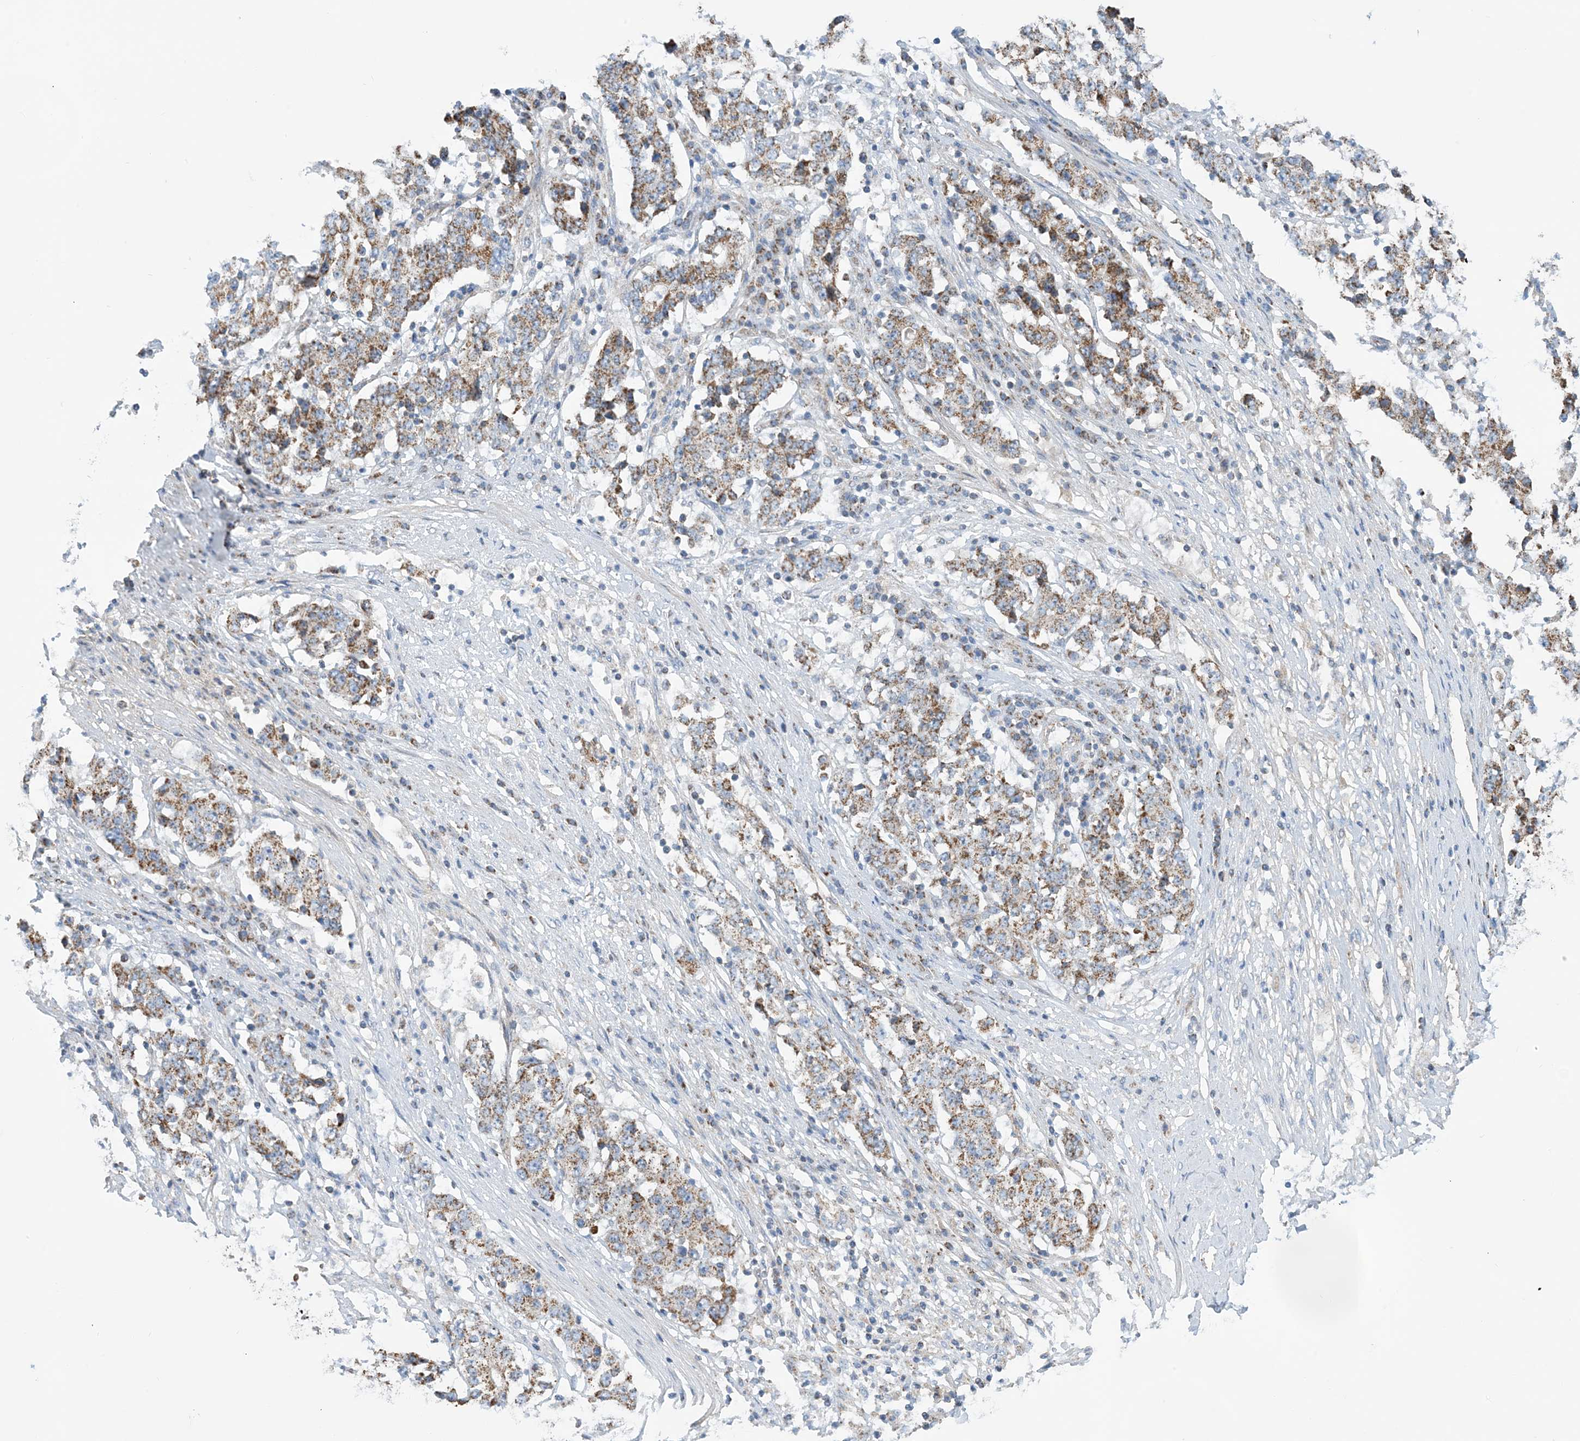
{"staining": {"intensity": "moderate", "quantity": ">75%", "location": "cytoplasmic/membranous"}, "tissue": "stomach cancer", "cell_type": "Tumor cells", "image_type": "cancer", "snomed": [{"axis": "morphology", "description": "Adenocarcinoma, NOS"}, {"axis": "topography", "description": "Stomach"}], "caption": "Moderate cytoplasmic/membranous expression for a protein is seen in approximately >75% of tumor cells of stomach cancer using IHC.", "gene": "PHOSPHO2", "patient": {"sex": "male", "age": 59}}